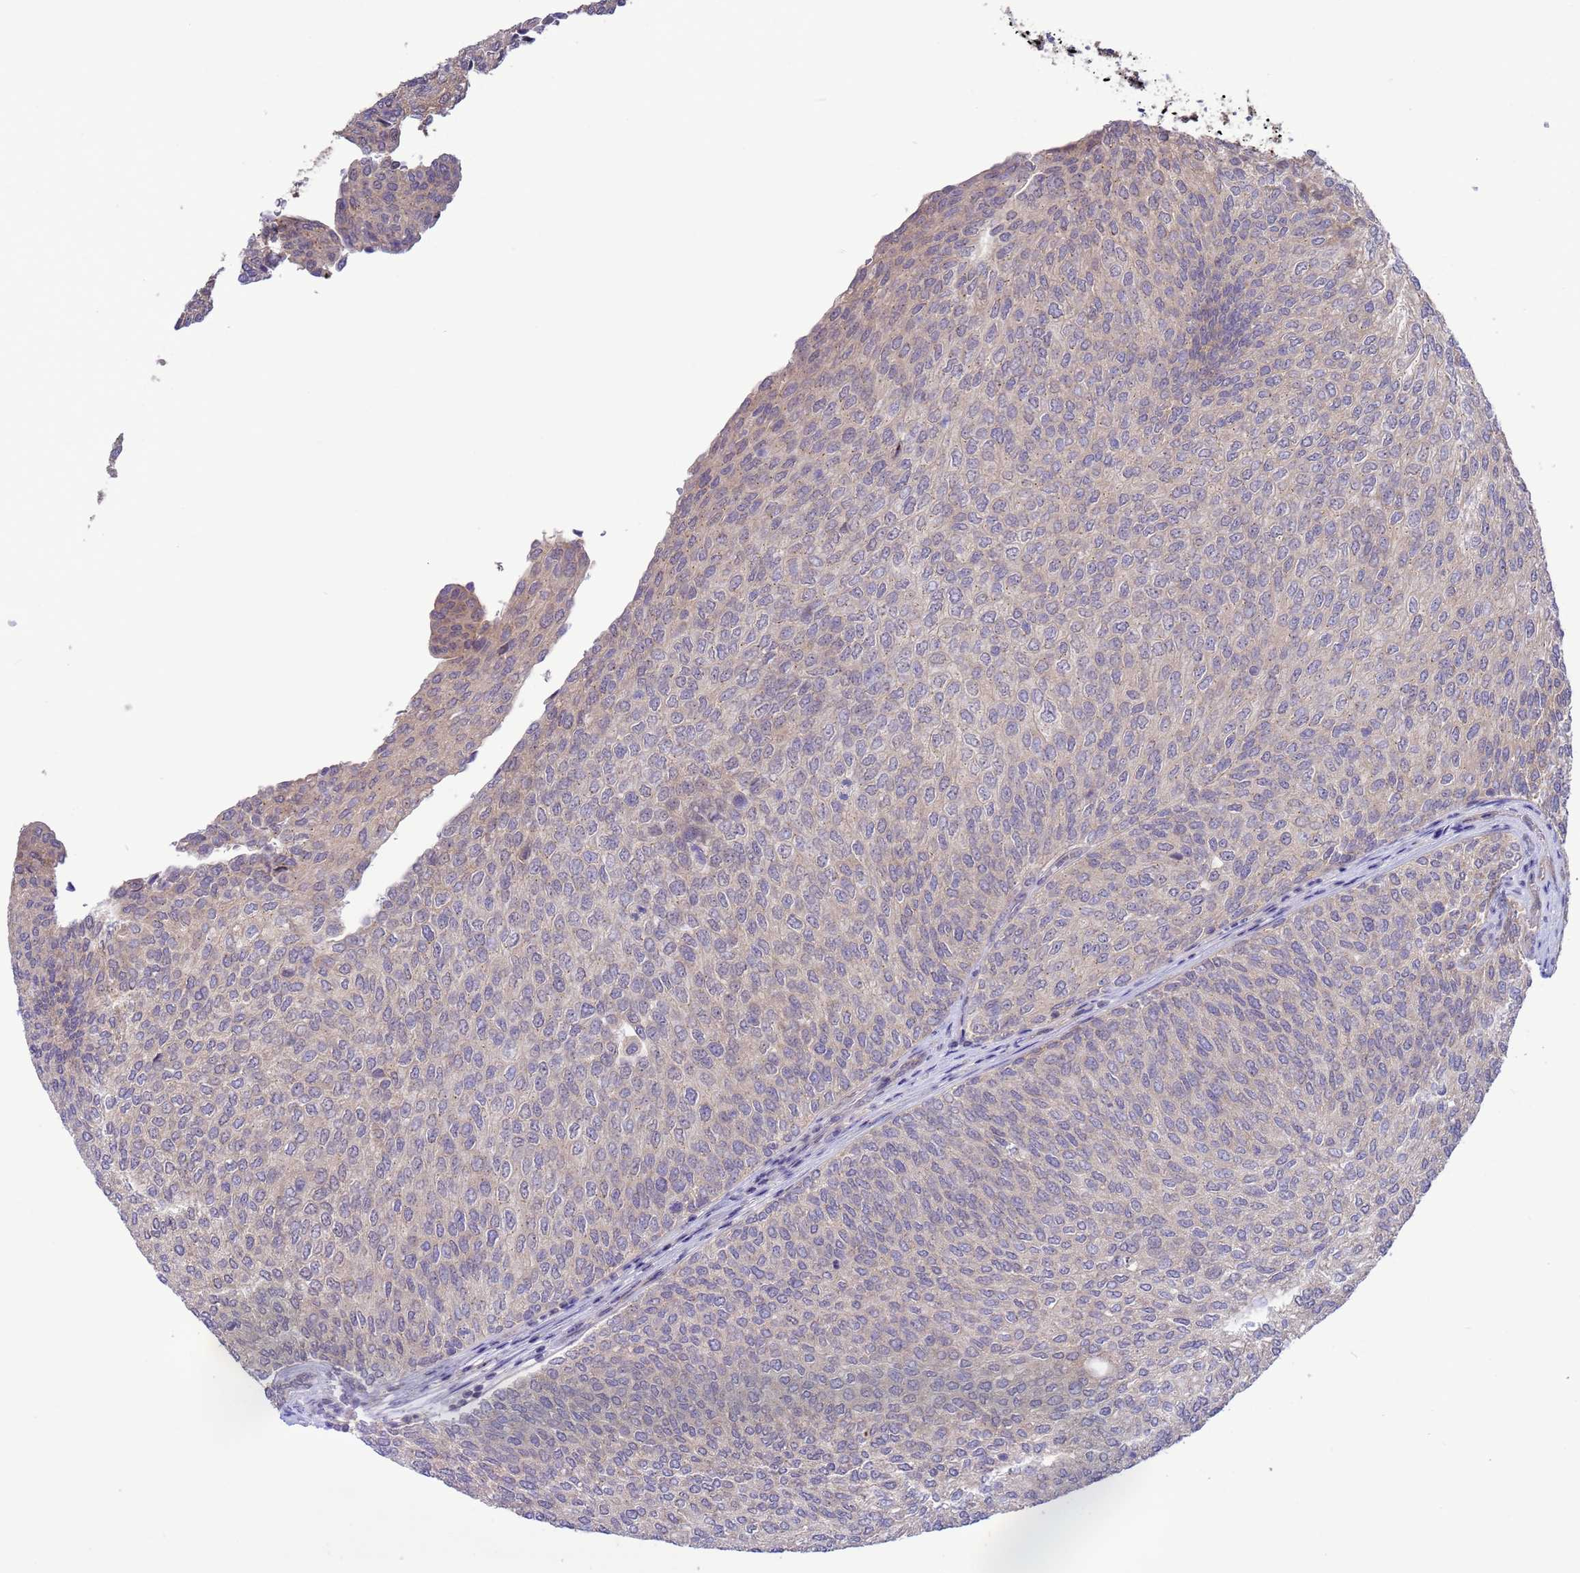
{"staining": {"intensity": "negative", "quantity": "none", "location": "none"}, "tissue": "urothelial cancer", "cell_type": "Tumor cells", "image_type": "cancer", "snomed": [{"axis": "morphology", "description": "Urothelial carcinoma, Low grade"}, {"axis": "topography", "description": "Urinary bladder"}], "caption": "The image shows no staining of tumor cells in low-grade urothelial carcinoma. (Stains: DAB (3,3'-diaminobenzidine) immunohistochemistry (IHC) with hematoxylin counter stain, Microscopy: brightfield microscopy at high magnification).", "gene": "GJA10", "patient": {"sex": "female", "age": 79}}